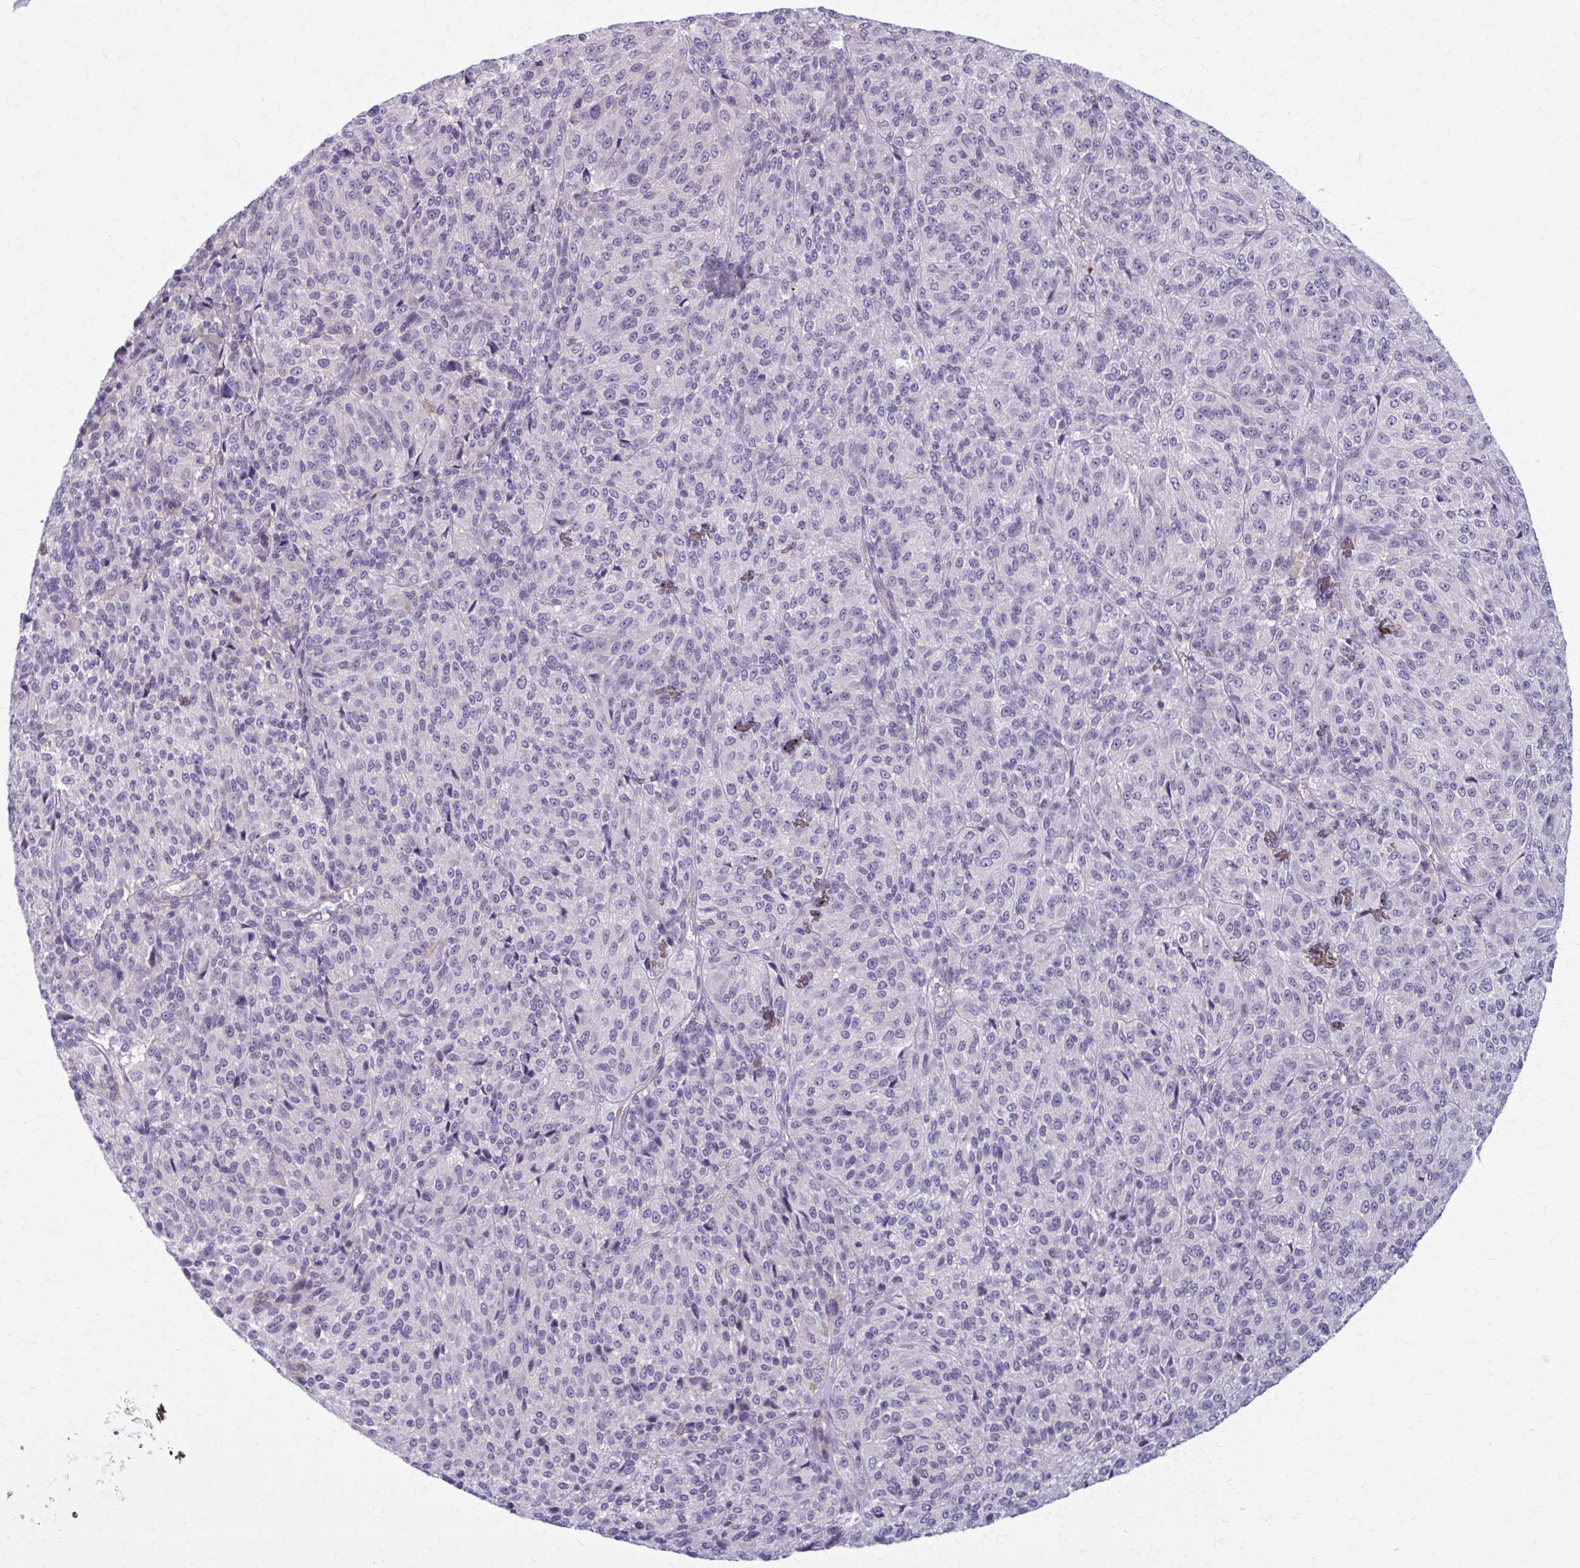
{"staining": {"intensity": "negative", "quantity": "none", "location": "none"}, "tissue": "melanoma", "cell_type": "Tumor cells", "image_type": "cancer", "snomed": [{"axis": "morphology", "description": "Malignant melanoma, Metastatic site"}, {"axis": "topography", "description": "Brain"}], "caption": "High magnification brightfield microscopy of melanoma stained with DAB (brown) and counterstained with hematoxylin (blue): tumor cells show no significant positivity.", "gene": "CD38", "patient": {"sex": "female", "age": 56}}